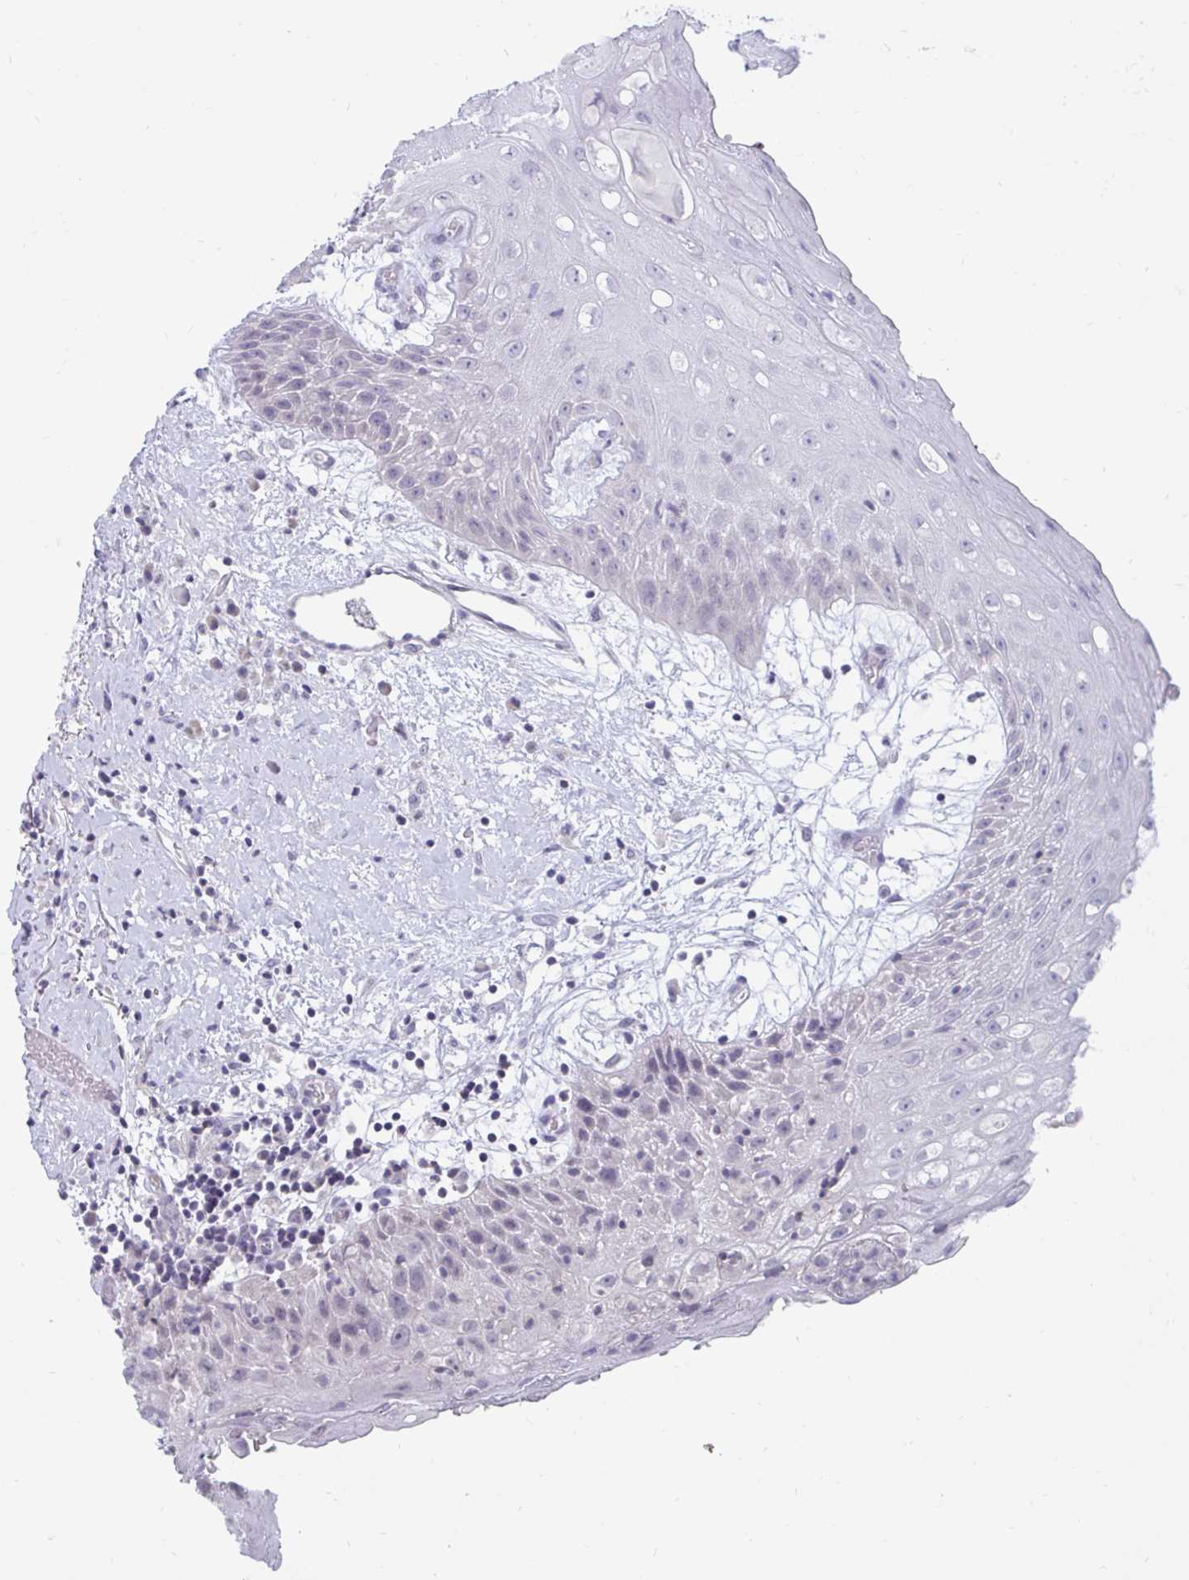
{"staining": {"intensity": "negative", "quantity": "none", "location": "none"}, "tissue": "oral mucosa", "cell_type": "Squamous epithelial cells", "image_type": "normal", "snomed": [{"axis": "morphology", "description": "Normal tissue, NOS"}, {"axis": "morphology", "description": "Squamous cell carcinoma, NOS"}, {"axis": "topography", "description": "Oral tissue"}, {"axis": "topography", "description": "Peripheral nerve tissue"}, {"axis": "topography", "description": "Head-Neck"}], "caption": "IHC histopathology image of unremarkable oral mucosa: oral mucosa stained with DAB exhibits no significant protein positivity in squamous epithelial cells.", "gene": "ARPP19", "patient": {"sex": "female", "age": 59}}